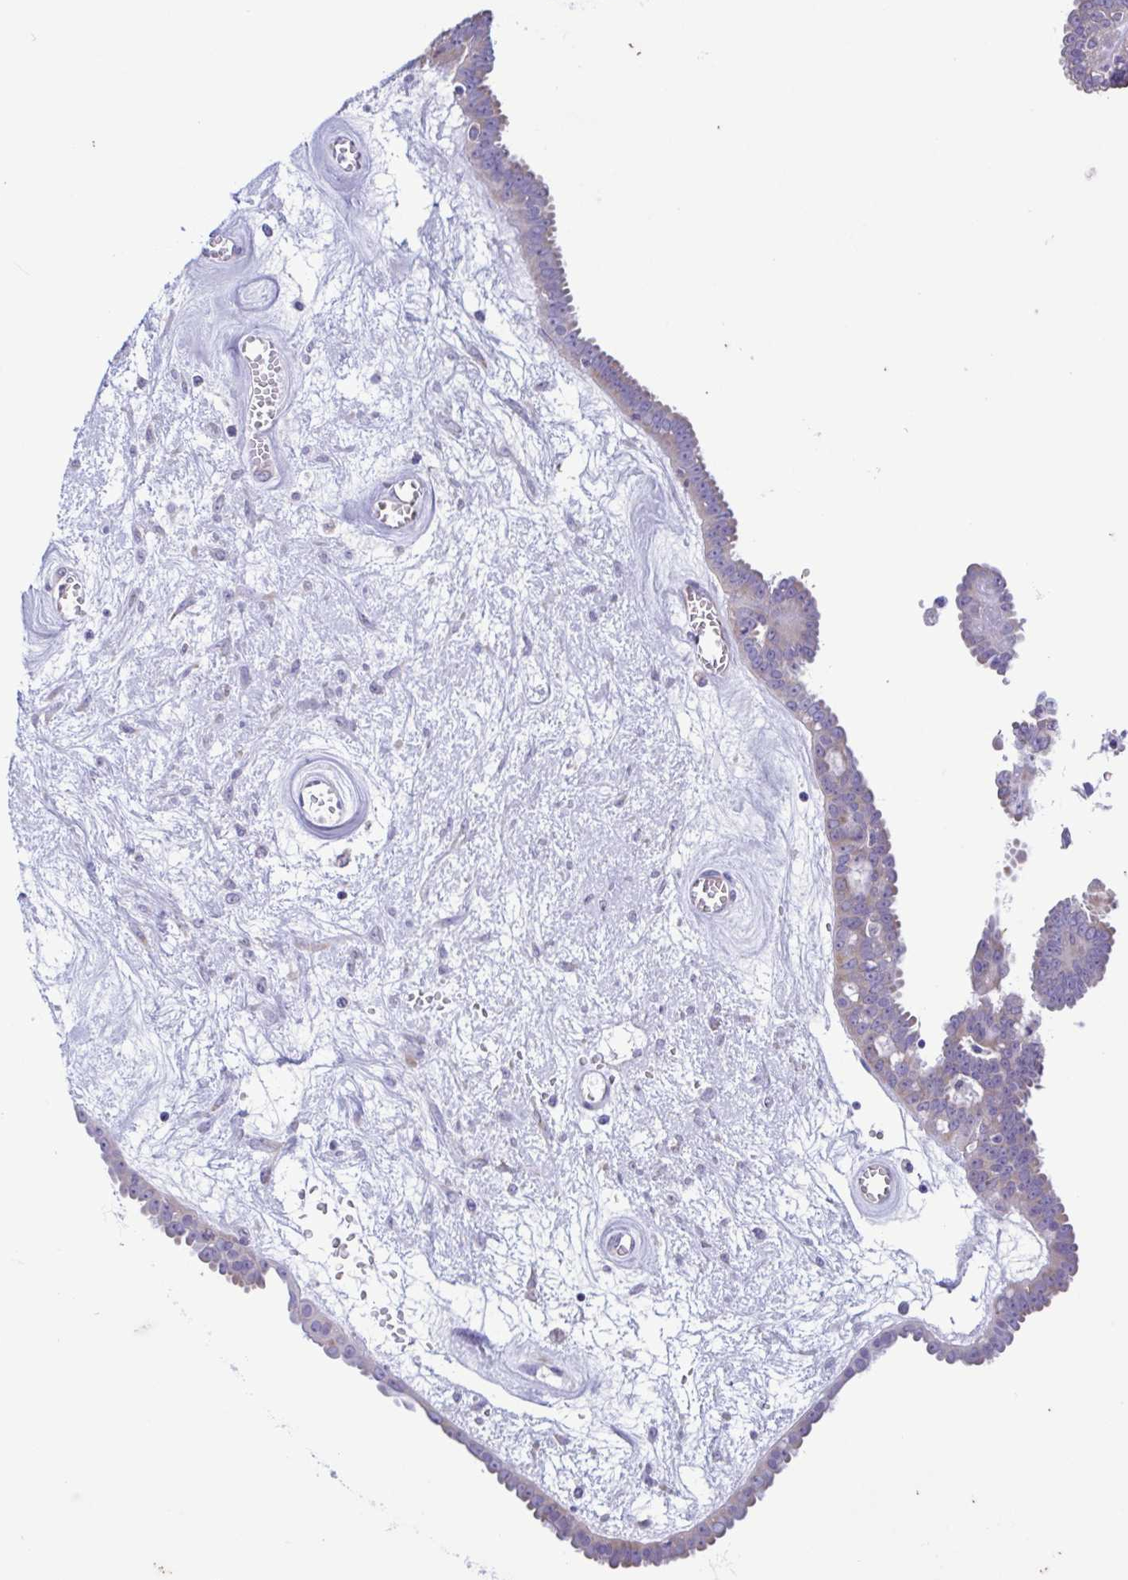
{"staining": {"intensity": "negative", "quantity": "none", "location": "none"}, "tissue": "ovarian cancer", "cell_type": "Tumor cells", "image_type": "cancer", "snomed": [{"axis": "morphology", "description": "Cystadenocarcinoma, serous, NOS"}, {"axis": "topography", "description": "Ovary"}], "caption": "This micrograph is of serous cystadenocarcinoma (ovarian) stained with IHC to label a protein in brown with the nuclei are counter-stained blue. There is no expression in tumor cells.", "gene": "TNNI3", "patient": {"sex": "female", "age": 71}}